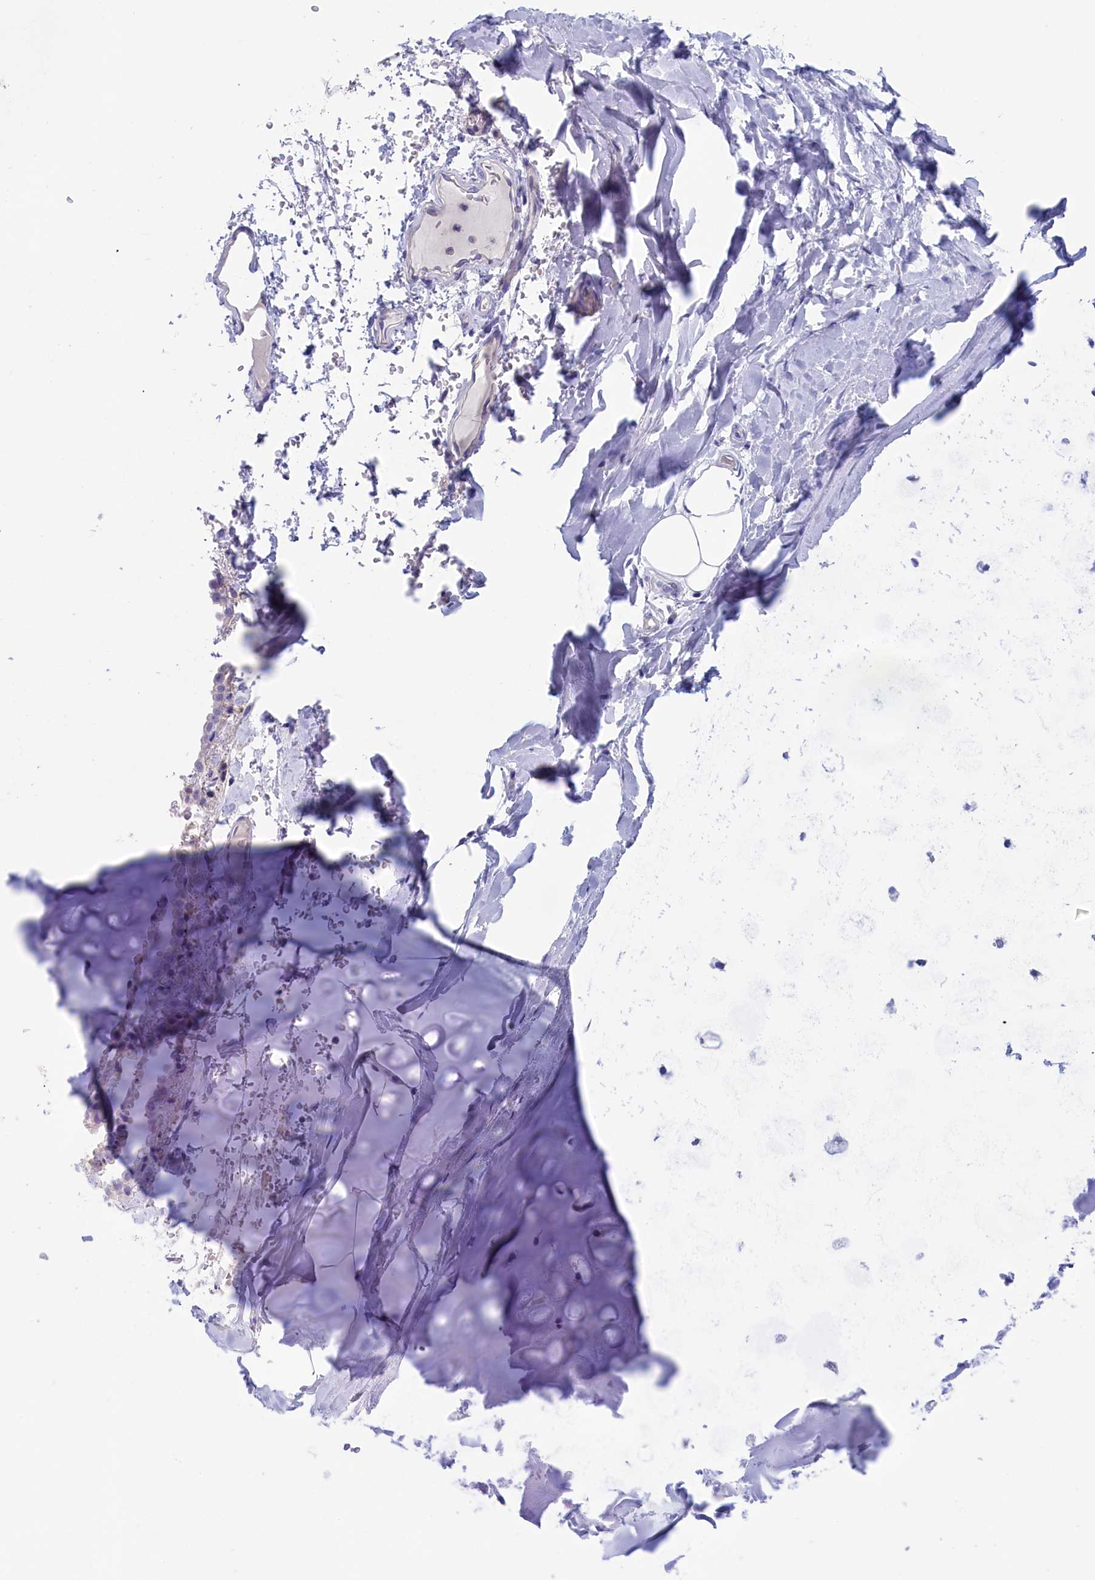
{"staining": {"intensity": "negative", "quantity": "none", "location": "none"}, "tissue": "adipose tissue", "cell_type": "Adipocytes", "image_type": "normal", "snomed": [{"axis": "morphology", "description": "Normal tissue, NOS"}, {"axis": "topography", "description": "Lymph node"}, {"axis": "topography", "description": "Cartilage tissue"}, {"axis": "topography", "description": "Bronchus"}], "caption": "Image shows no significant protein positivity in adipocytes of normal adipose tissue.", "gene": "VPS35L", "patient": {"sex": "male", "age": 63}}